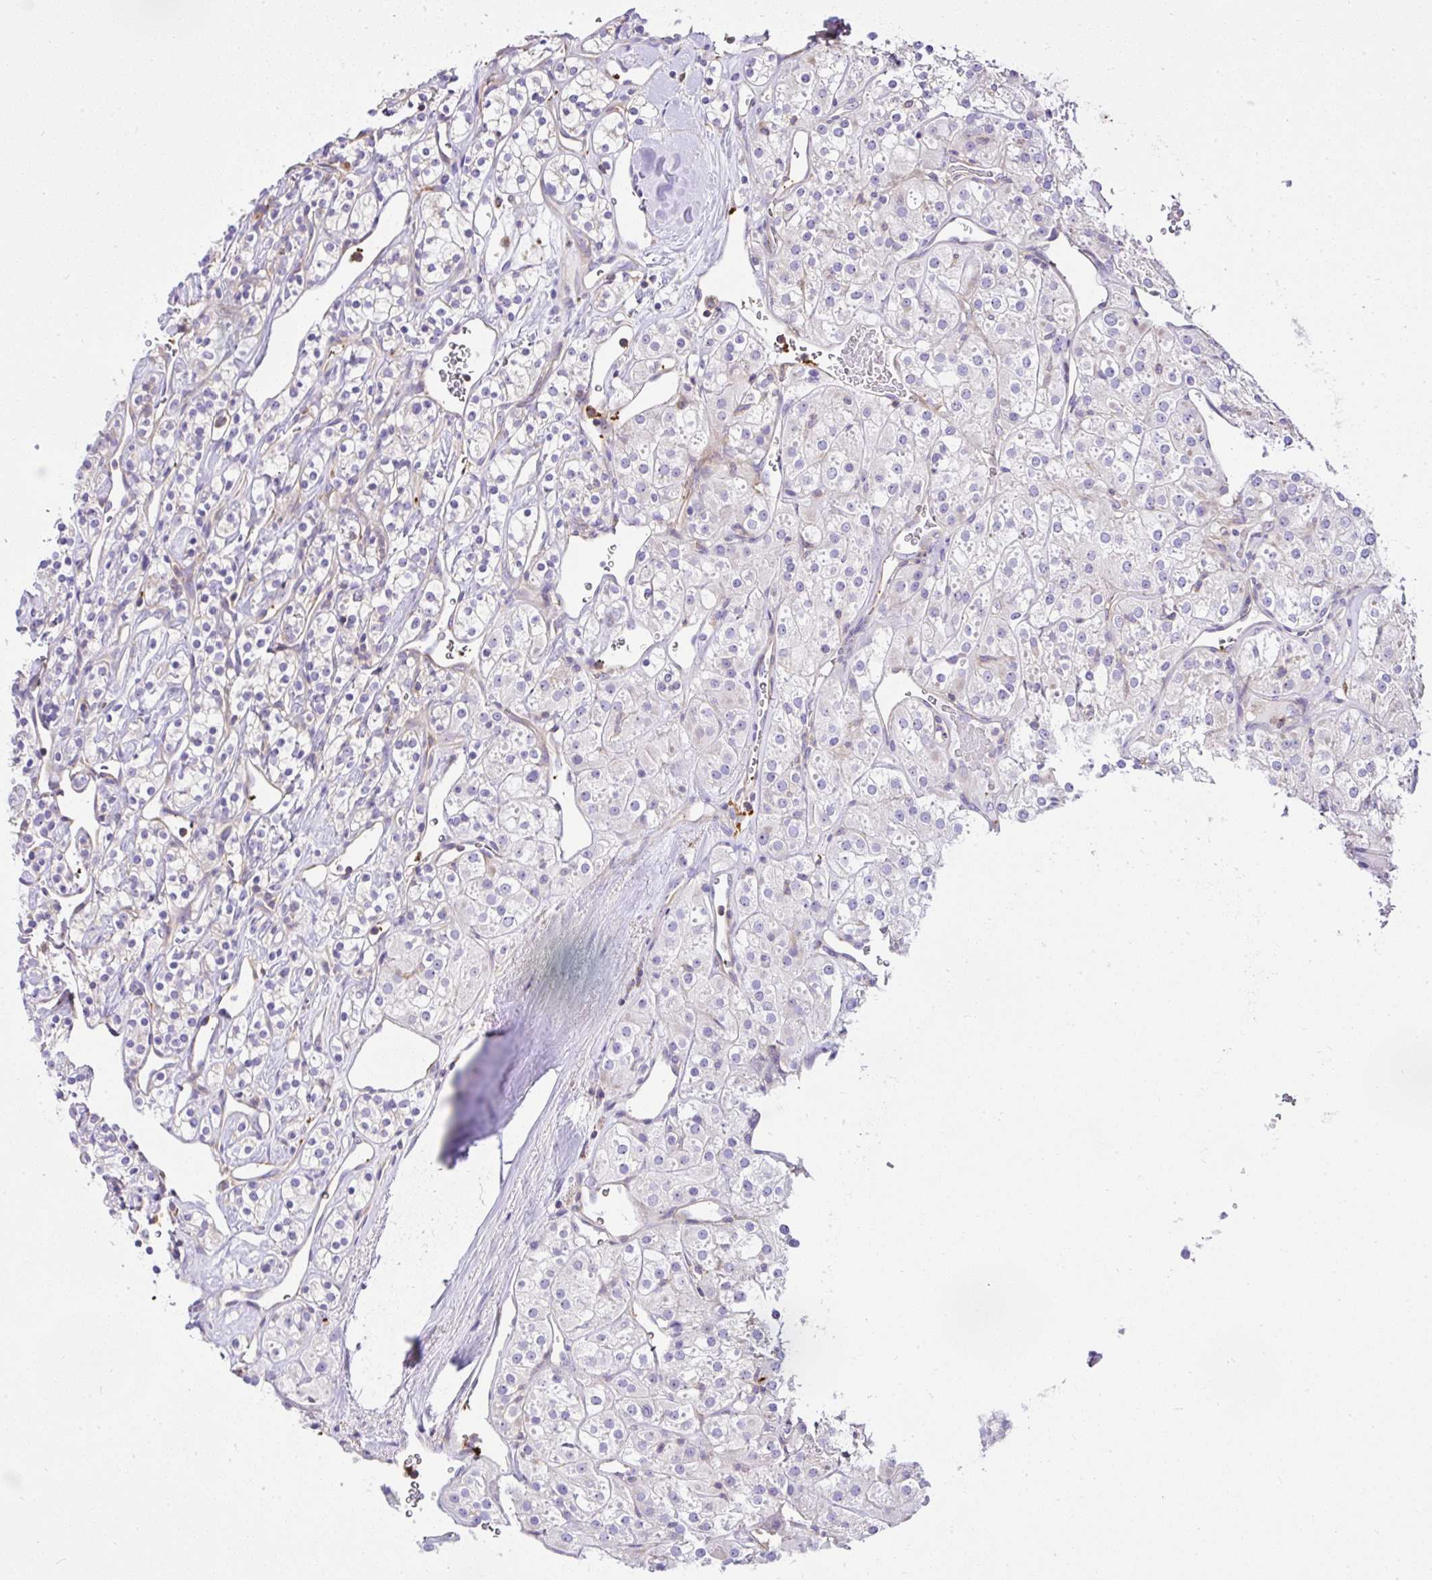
{"staining": {"intensity": "negative", "quantity": "none", "location": "none"}, "tissue": "renal cancer", "cell_type": "Tumor cells", "image_type": "cancer", "snomed": [{"axis": "morphology", "description": "Adenocarcinoma, NOS"}, {"axis": "topography", "description": "Kidney"}], "caption": "This is an immunohistochemistry (IHC) photomicrograph of human renal adenocarcinoma. There is no positivity in tumor cells.", "gene": "CCDC142", "patient": {"sex": "male", "age": 77}}